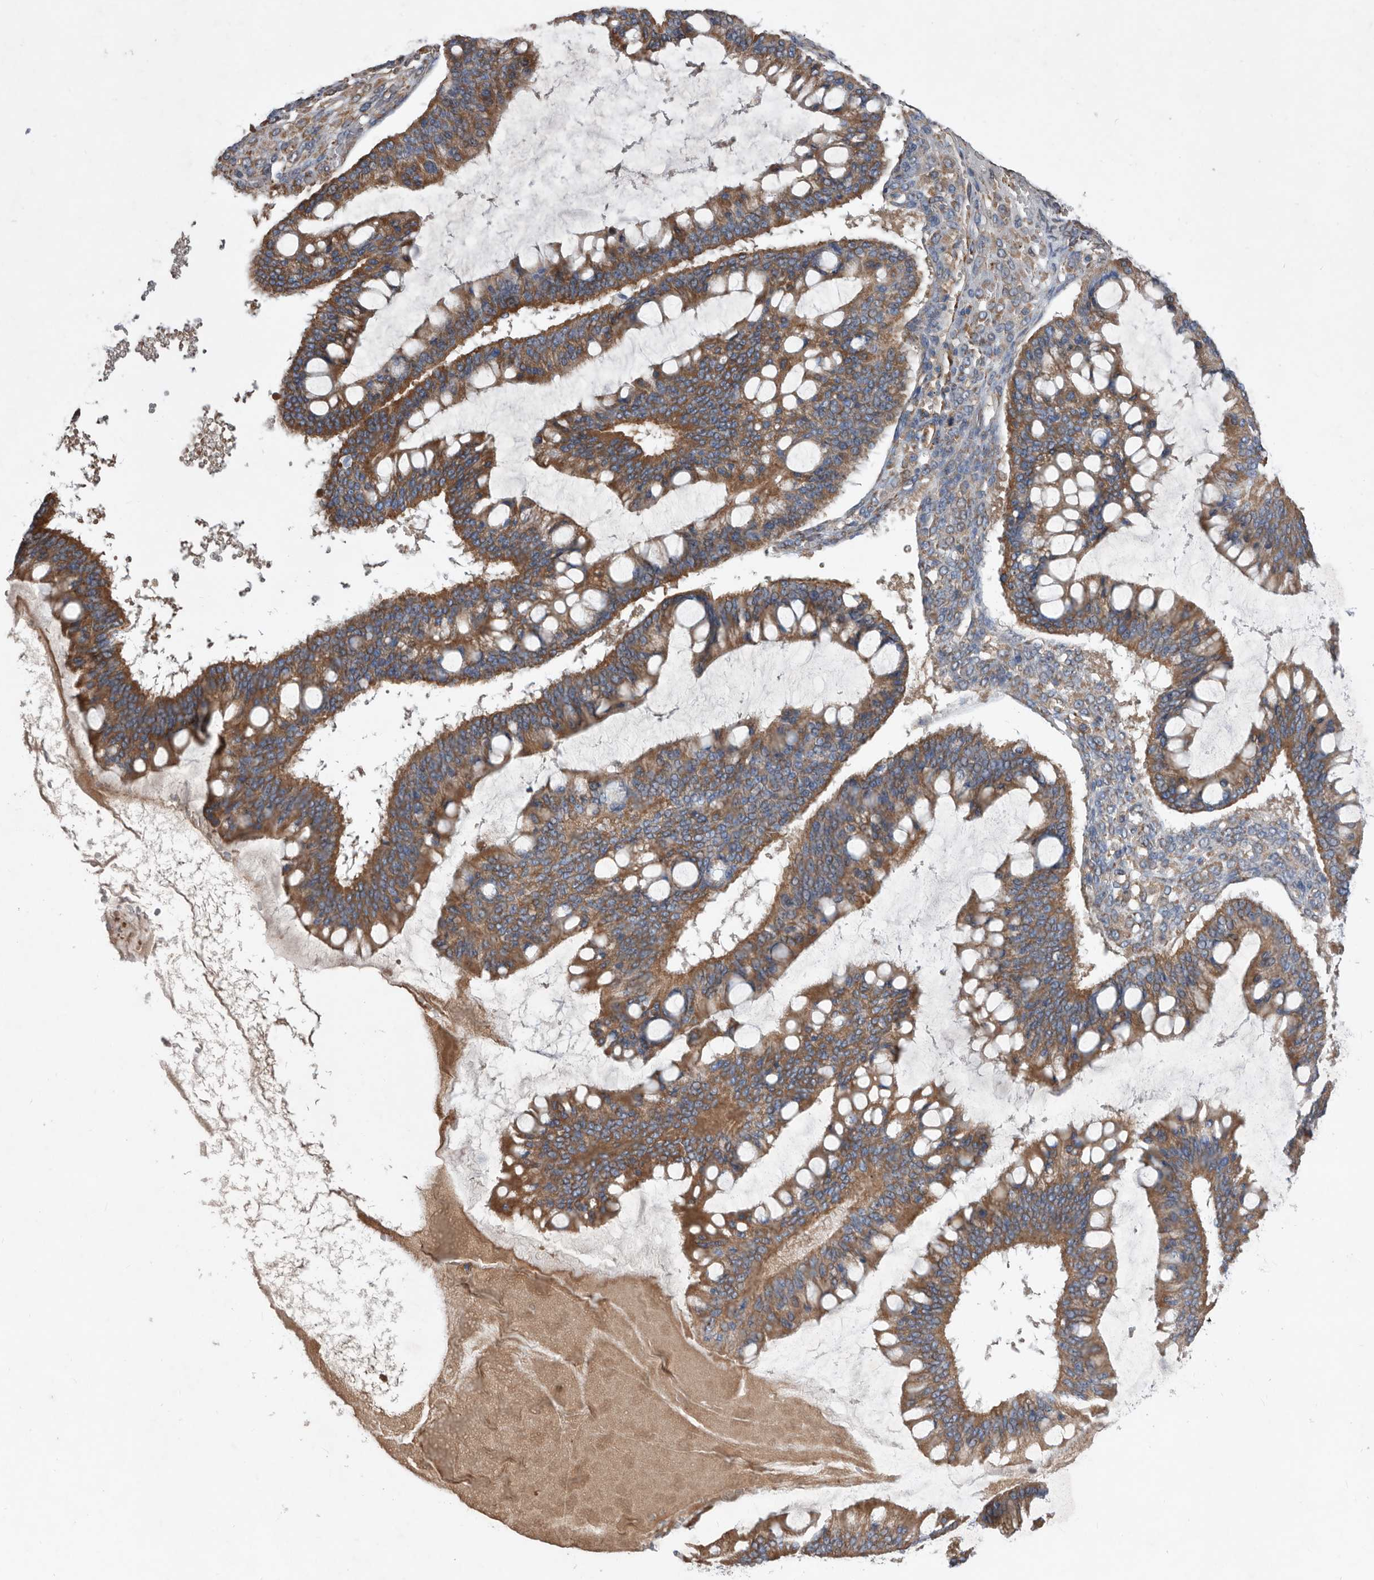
{"staining": {"intensity": "moderate", "quantity": ">75%", "location": "cytoplasmic/membranous"}, "tissue": "ovarian cancer", "cell_type": "Tumor cells", "image_type": "cancer", "snomed": [{"axis": "morphology", "description": "Cystadenocarcinoma, mucinous, NOS"}, {"axis": "topography", "description": "Ovary"}], "caption": "Immunohistochemistry (IHC) (DAB (3,3'-diaminobenzidine)) staining of human ovarian cancer demonstrates moderate cytoplasmic/membranous protein positivity in about >75% of tumor cells.", "gene": "ATP13A3", "patient": {"sex": "female", "age": 73}}